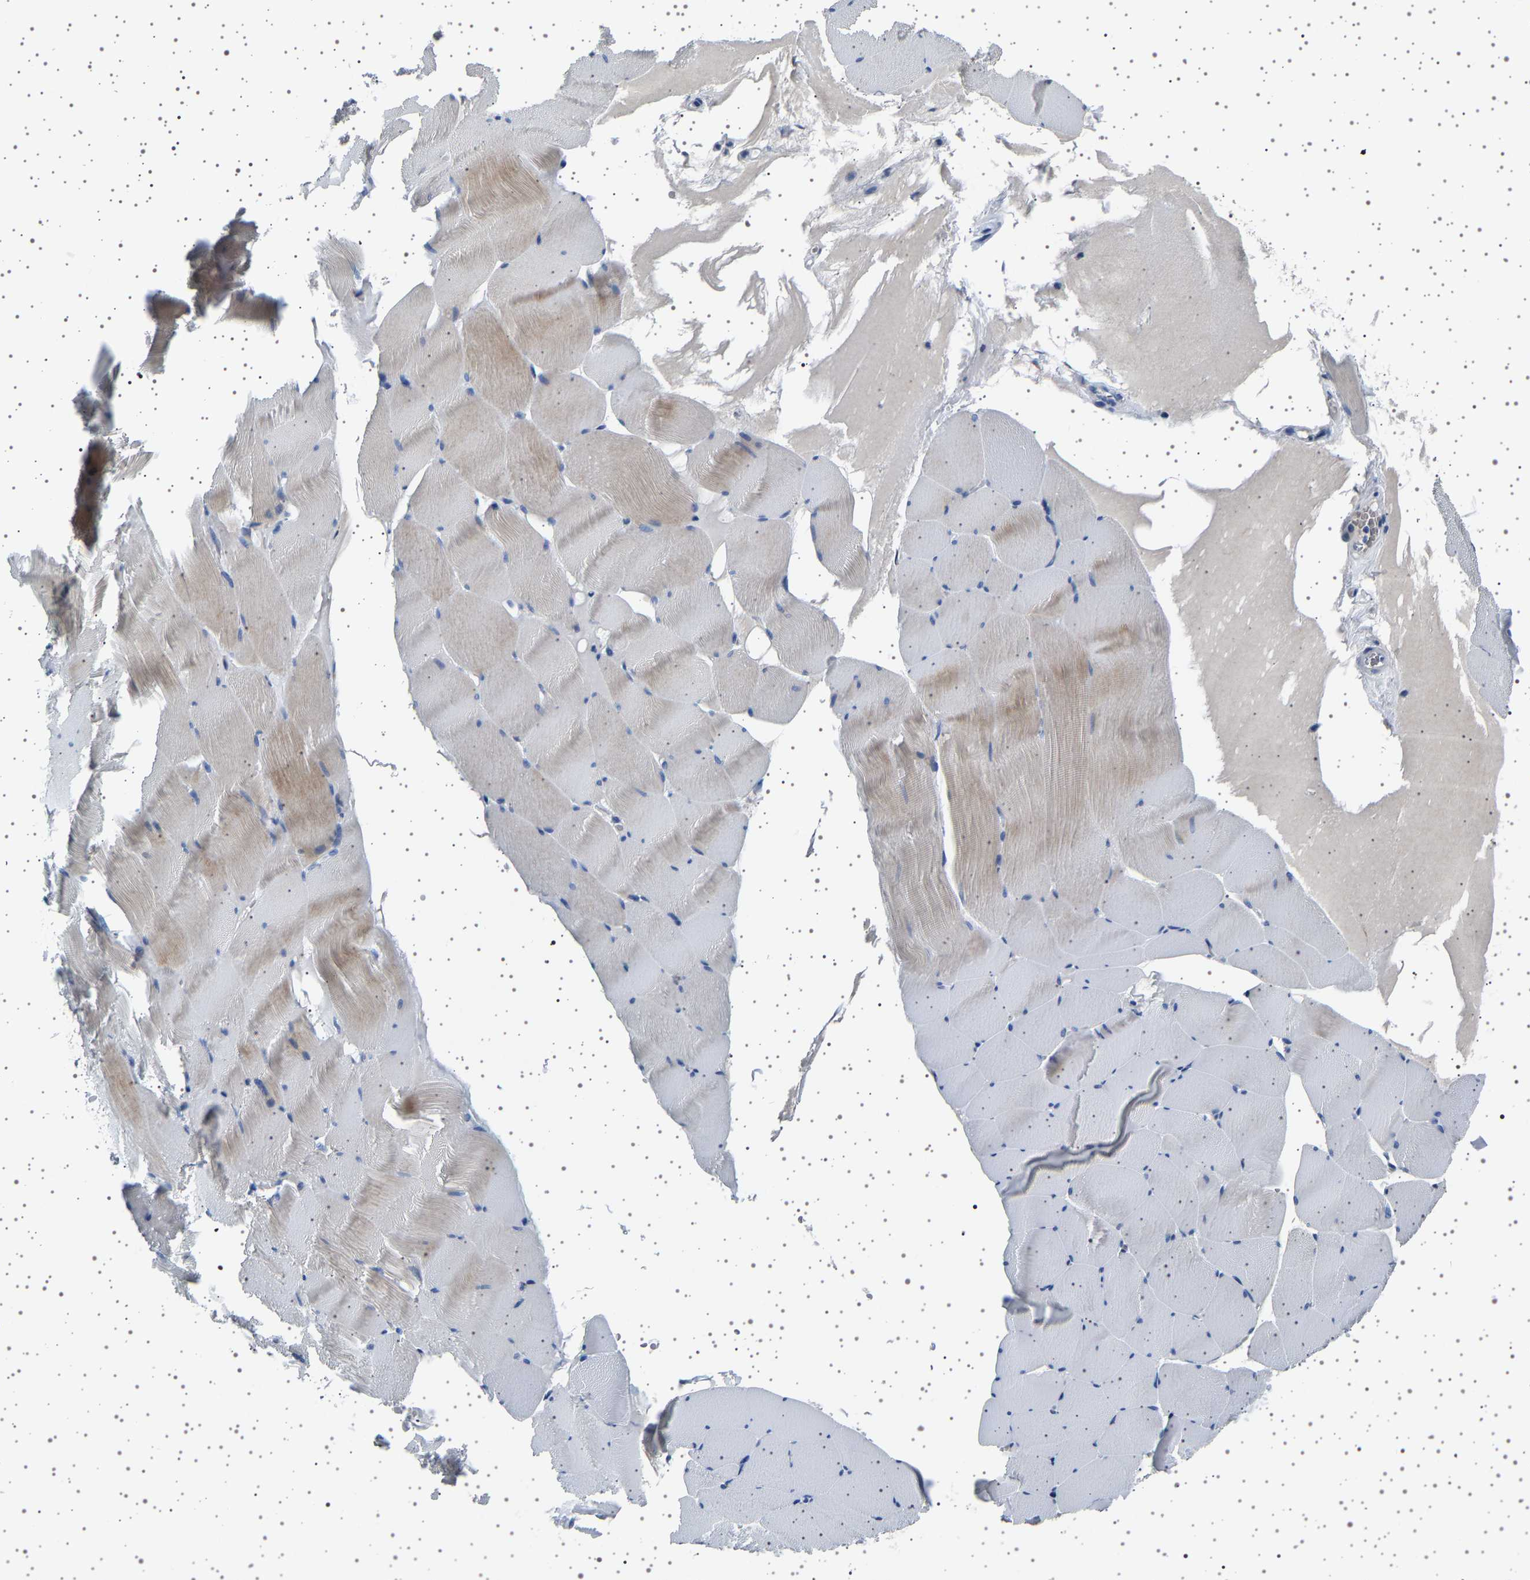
{"staining": {"intensity": "weak", "quantity": "<25%", "location": "cytoplasmic/membranous"}, "tissue": "skeletal muscle", "cell_type": "Myocytes", "image_type": "normal", "snomed": [{"axis": "morphology", "description": "Normal tissue, NOS"}, {"axis": "topography", "description": "Skeletal muscle"}], "caption": "Myocytes show no significant protein expression in normal skeletal muscle. (DAB immunohistochemistry visualized using brightfield microscopy, high magnification).", "gene": "FTCD", "patient": {"sex": "male", "age": 62}}